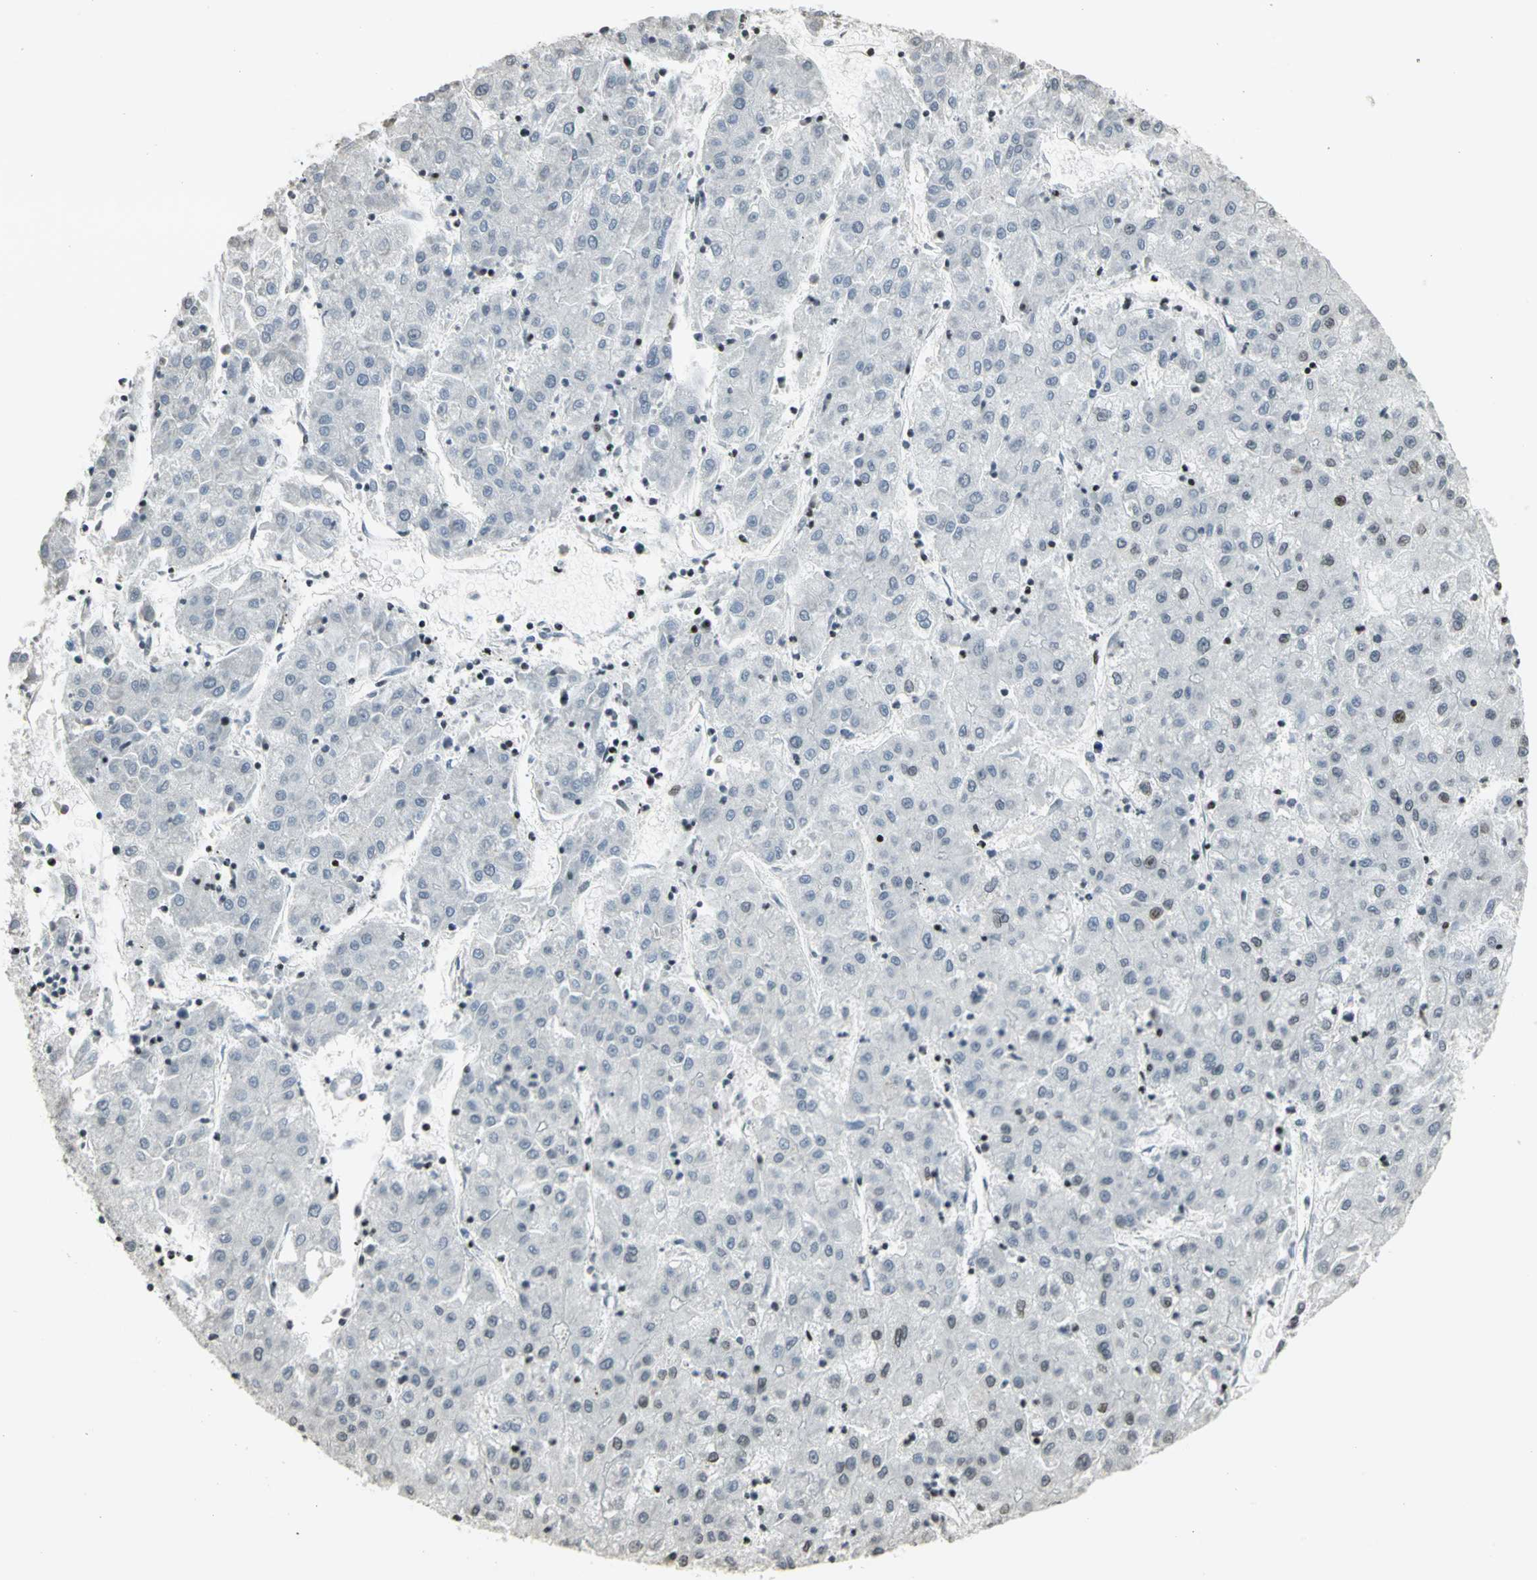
{"staining": {"intensity": "weak", "quantity": "<25%", "location": "nuclear"}, "tissue": "liver cancer", "cell_type": "Tumor cells", "image_type": "cancer", "snomed": [{"axis": "morphology", "description": "Carcinoma, Hepatocellular, NOS"}, {"axis": "topography", "description": "Liver"}], "caption": "Human hepatocellular carcinoma (liver) stained for a protein using IHC shows no staining in tumor cells.", "gene": "KDM1A", "patient": {"sex": "male", "age": 72}}